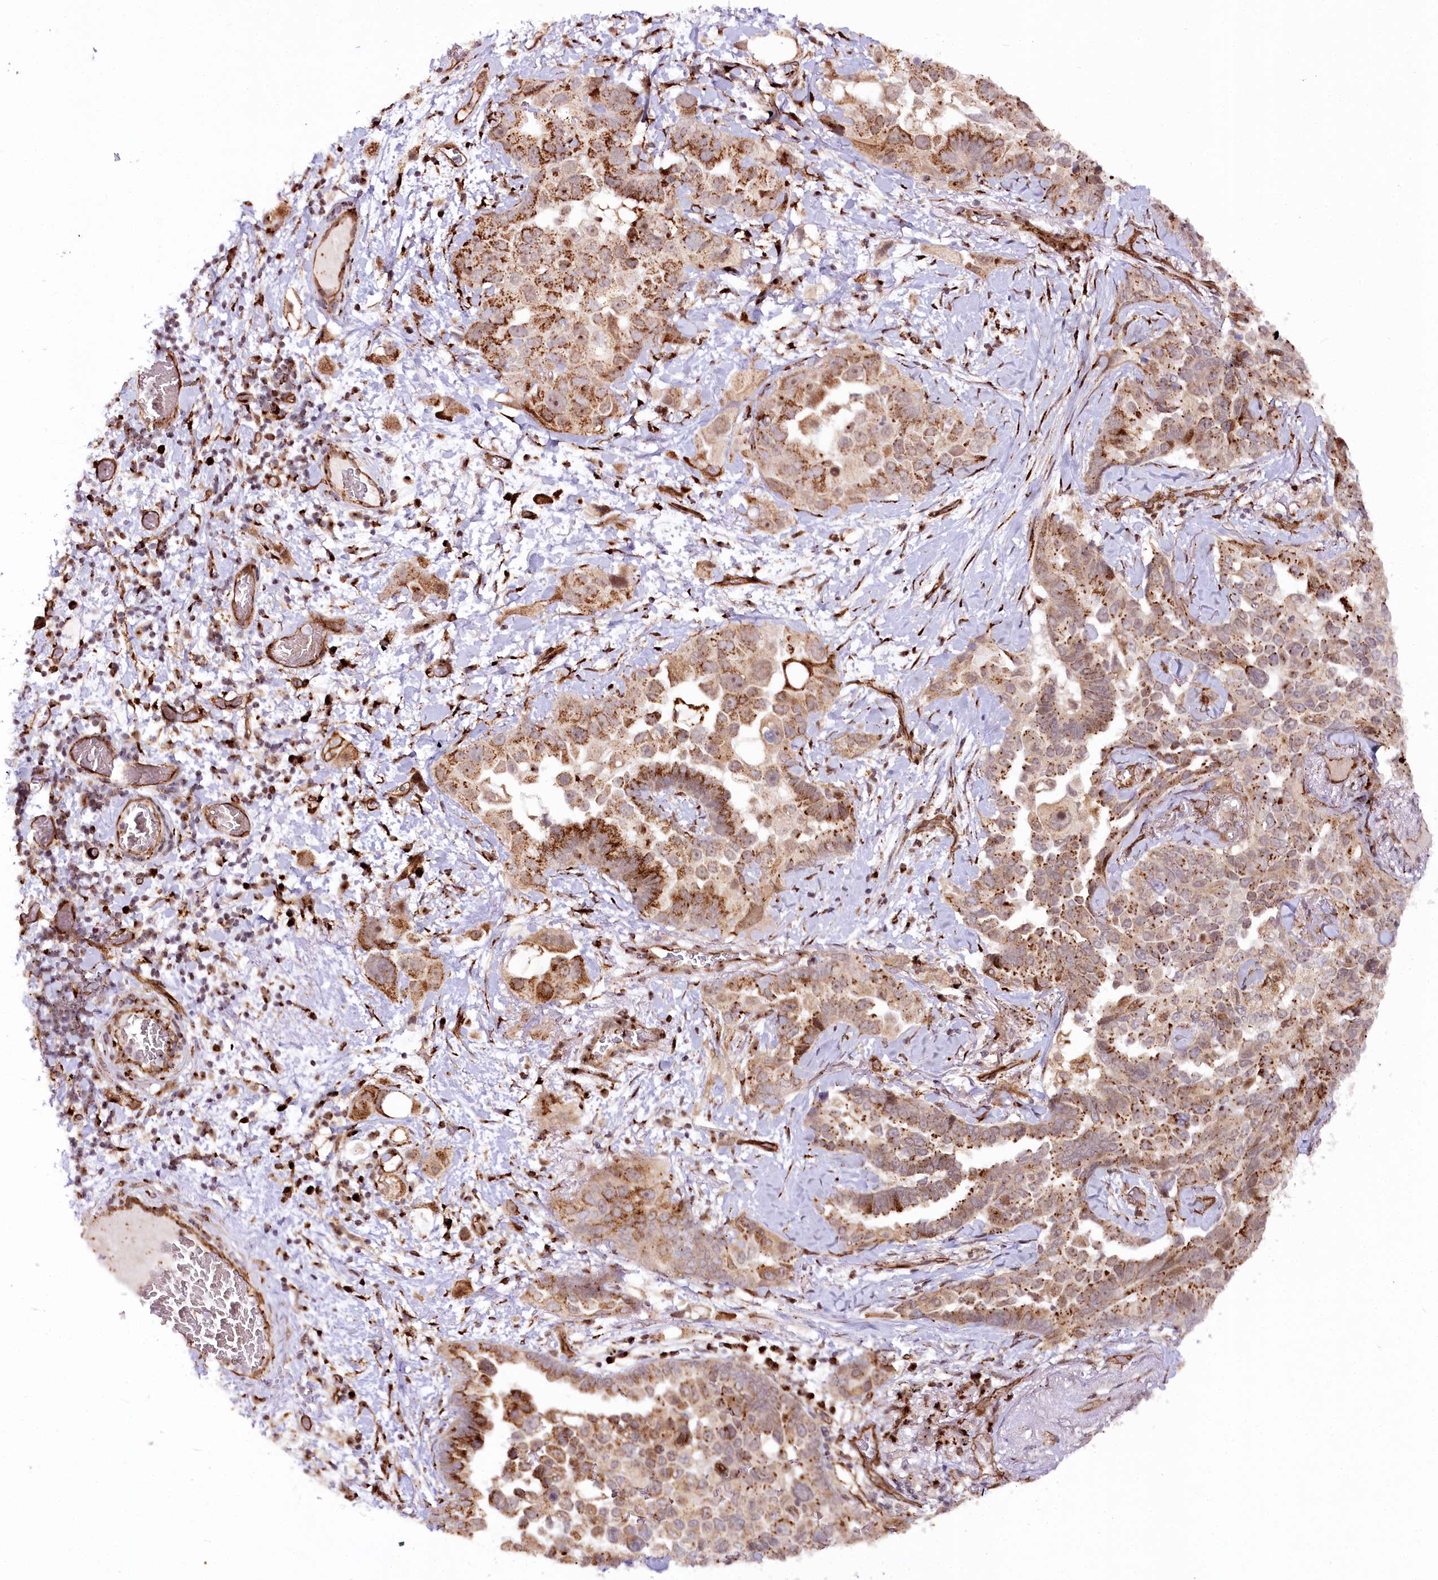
{"staining": {"intensity": "moderate", "quantity": ">75%", "location": "cytoplasmic/membranous"}, "tissue": "lung cancer", "cell_type": "Tumor cells", "image_type": "cancer", "snomed": [{"axis": "morphology", "description": "Adenocarcinoma, NOS"}, {"axis": "topography", "description": "Lung"}], "caption": "IHC (DAB) staining of human lung cancer (adenocarcinoma) demonstrates moderate cytoplasmic/membranous protein positivity in approximately >75% of tumor cells.", "gene": "COPG1", "patient": {"sex": "female", "age": 67}}